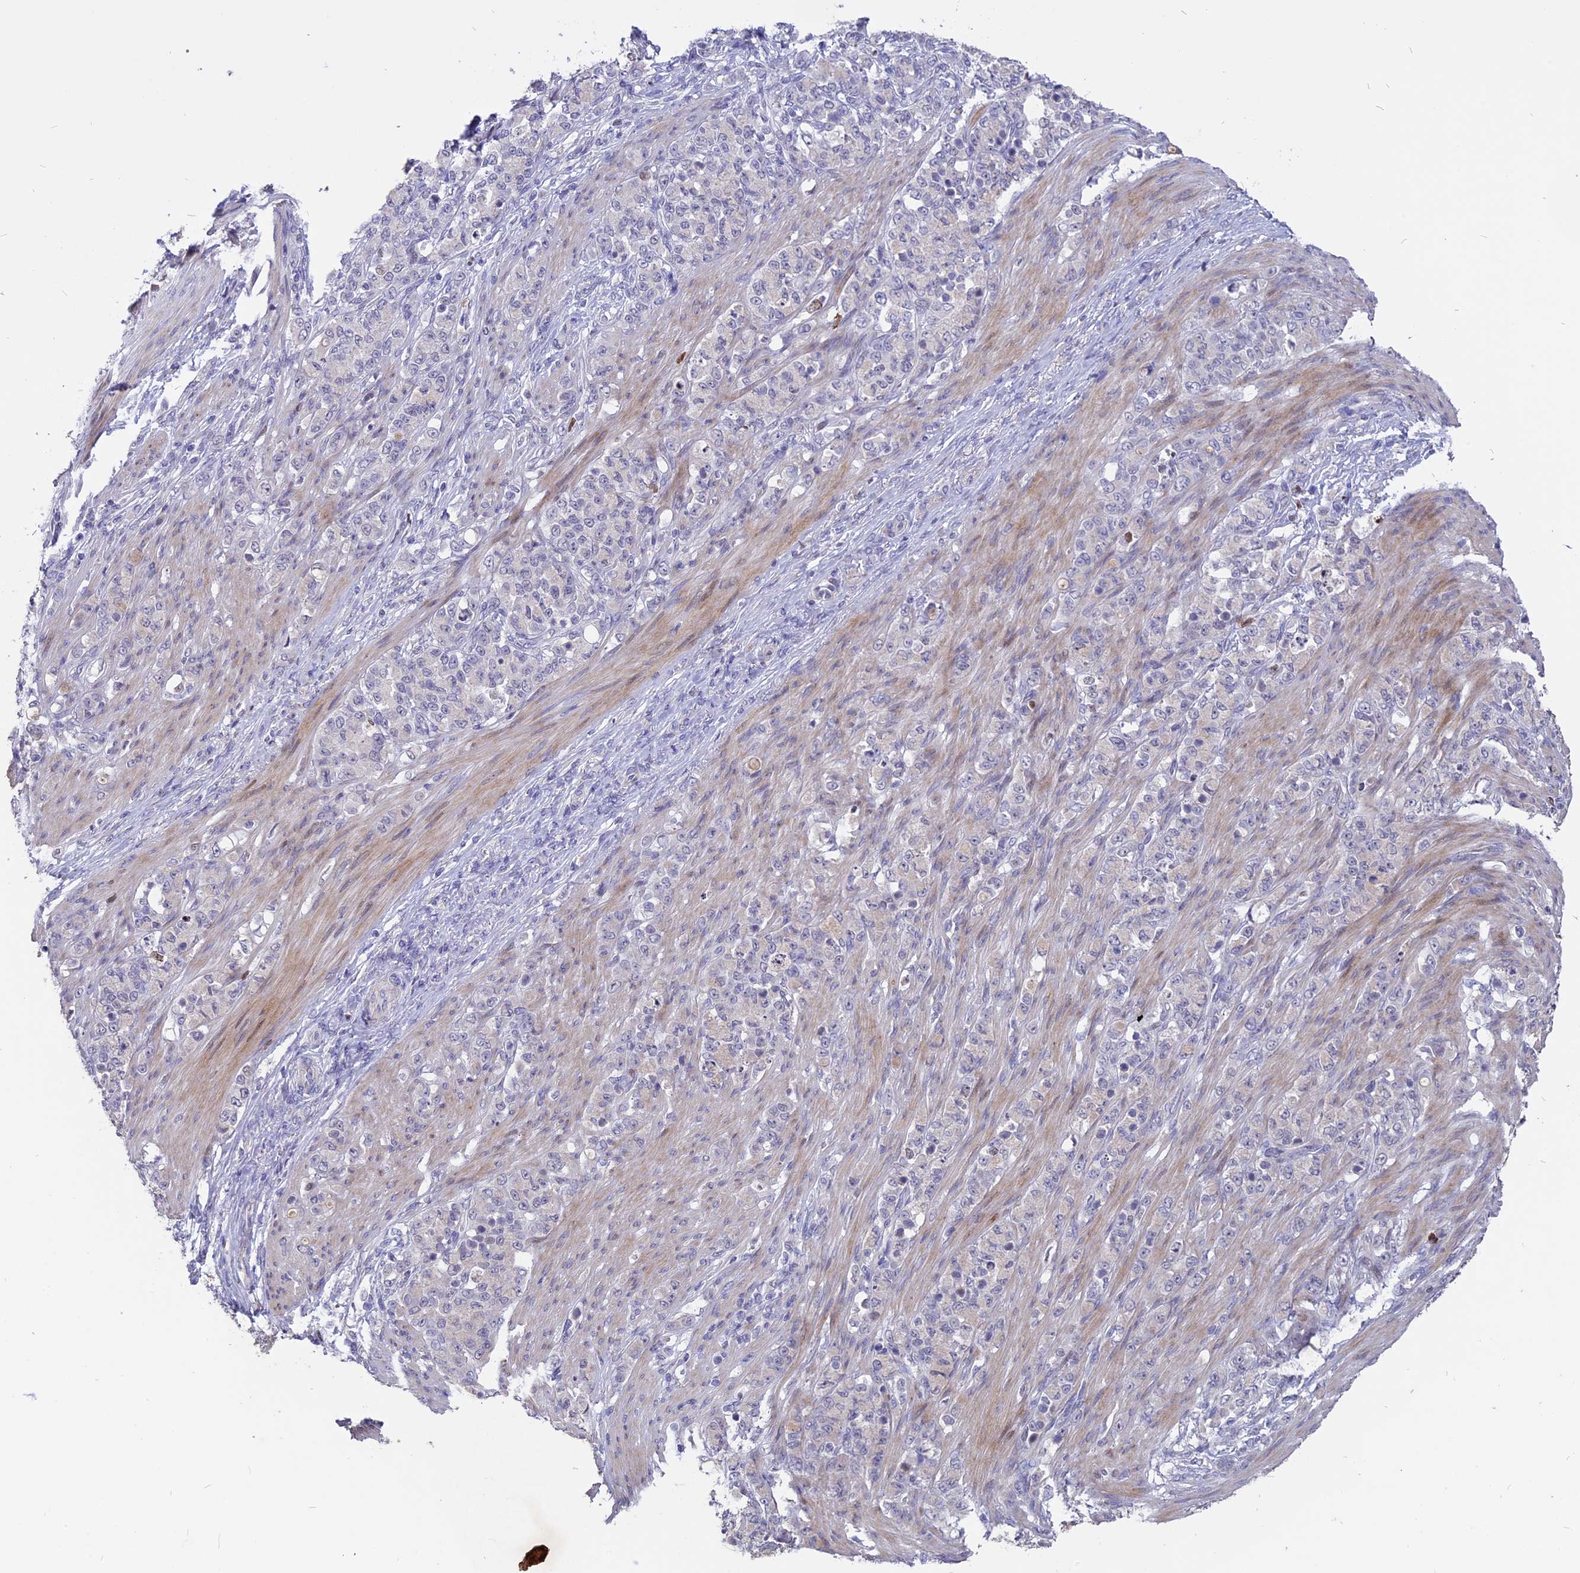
{"staining": {"intensity": "negative", "quantity": "none", "location": "none"}, "tissue": "stomach cancer", "cell_type": "Tumor cells", "image_type": "cancer", "snomed": [{"axis": "morphology", "description": "Adenocarcinoma, NOS"}, {"axis": "topography", "description": "Stomach"}], "caption": "Histopathology image shows no significant protein expression in tumor cells of stomach adenocarcinoma.", "gene": "TMEM263", "patient": {"sex": "female", "age": 79}}